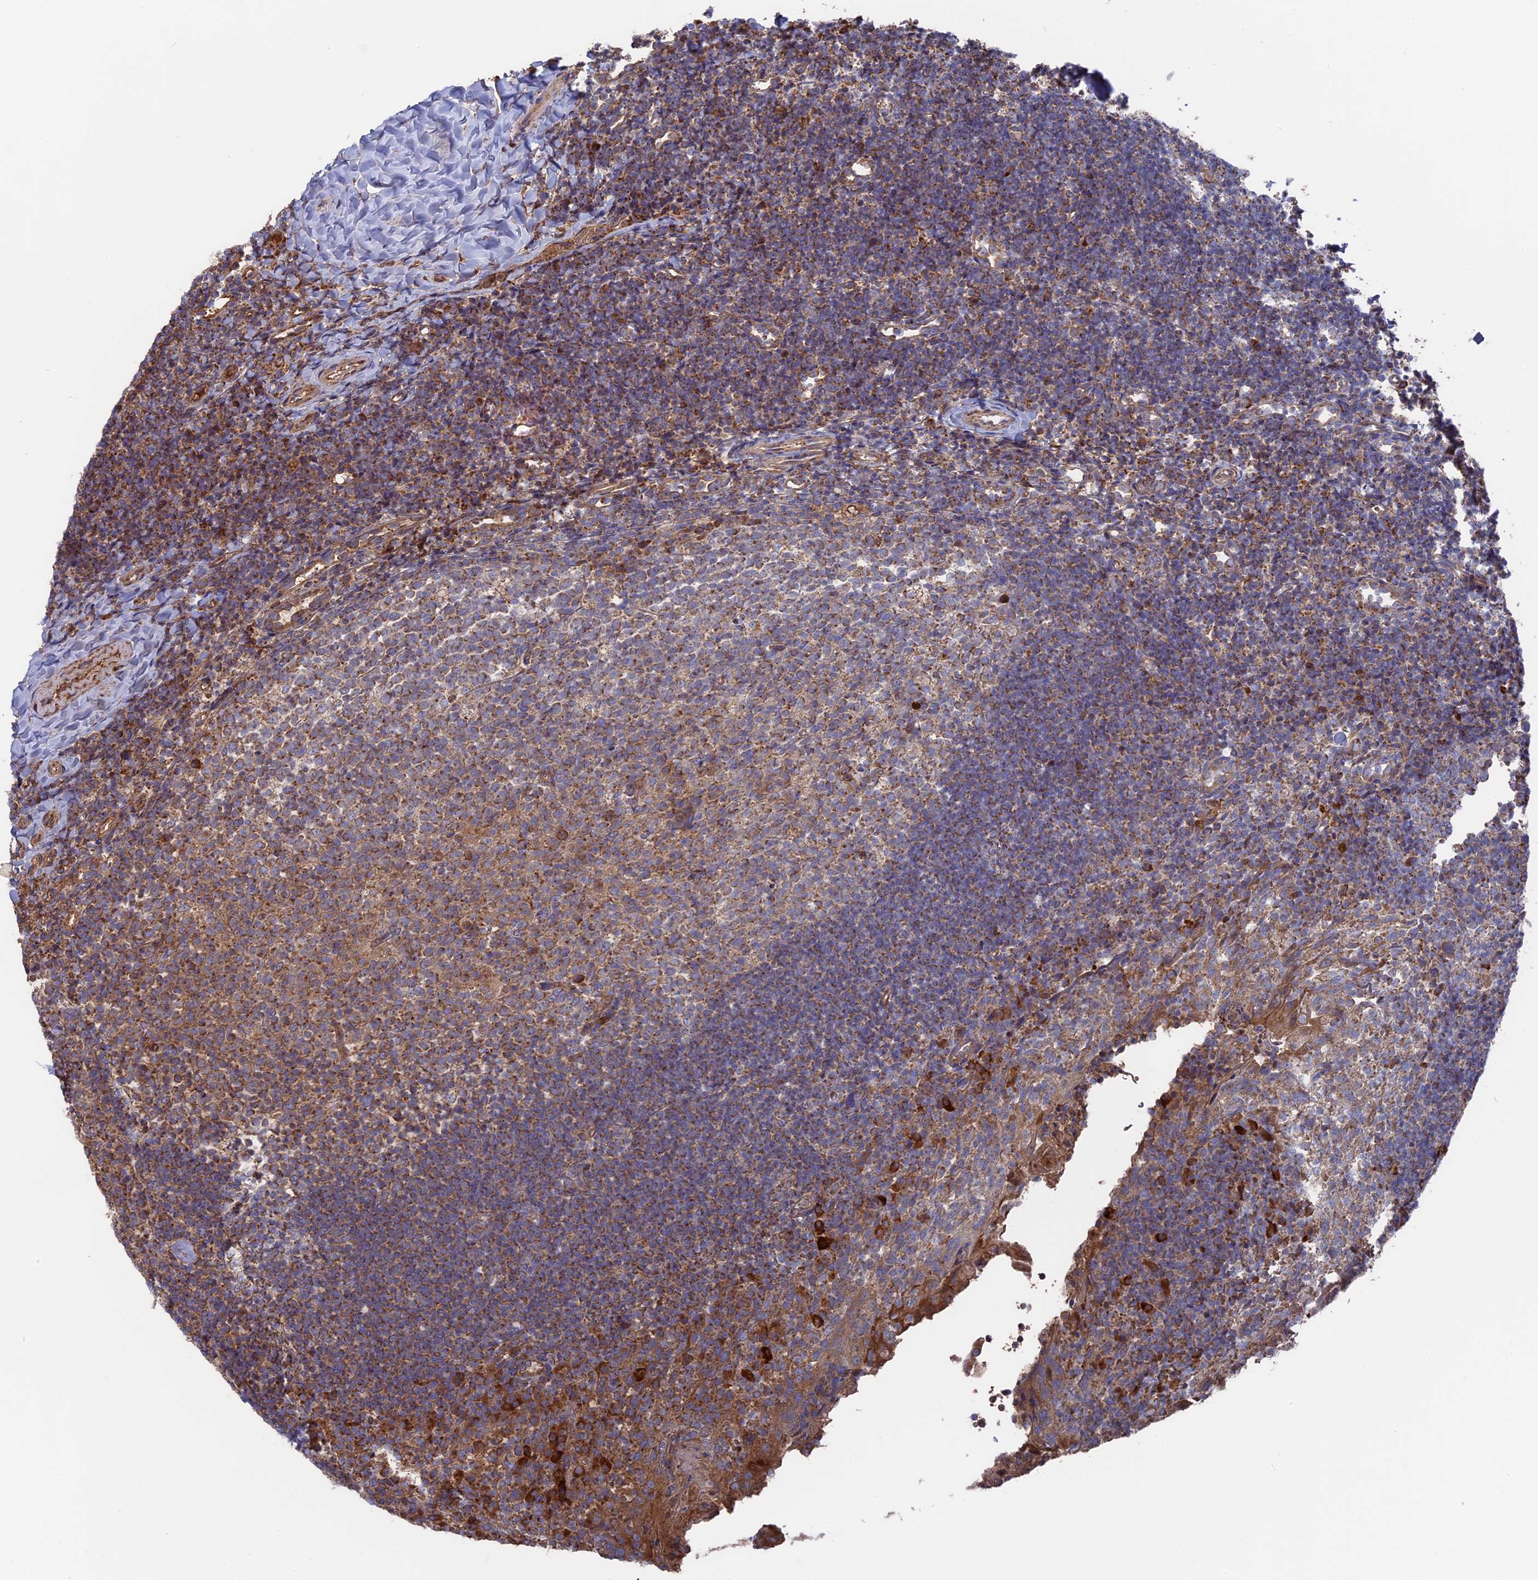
{"staining": {"intensity": "moderate", "quantity": ">75%", "location": "cytoplasmic/membranous"}, "tissue": "tonsil", "cell_type": "Germinal center cells", "image_type": "normal", "snomed": [{"axis": "morphology", "description": "Normal tissue, NOS"}, {"axis": "topography", "description": "Tonsil"}], "caption": "A high-resolution micrograph shows immunohistochemistry staining of normal tonsil, which exhibits moderate cytoplasmic/membranous positivity in approximately >75% of germinal center cells. Nuclei are stained in blue.", "gene": "TELO2", "patient": {"sex": "female", "age": 10}}